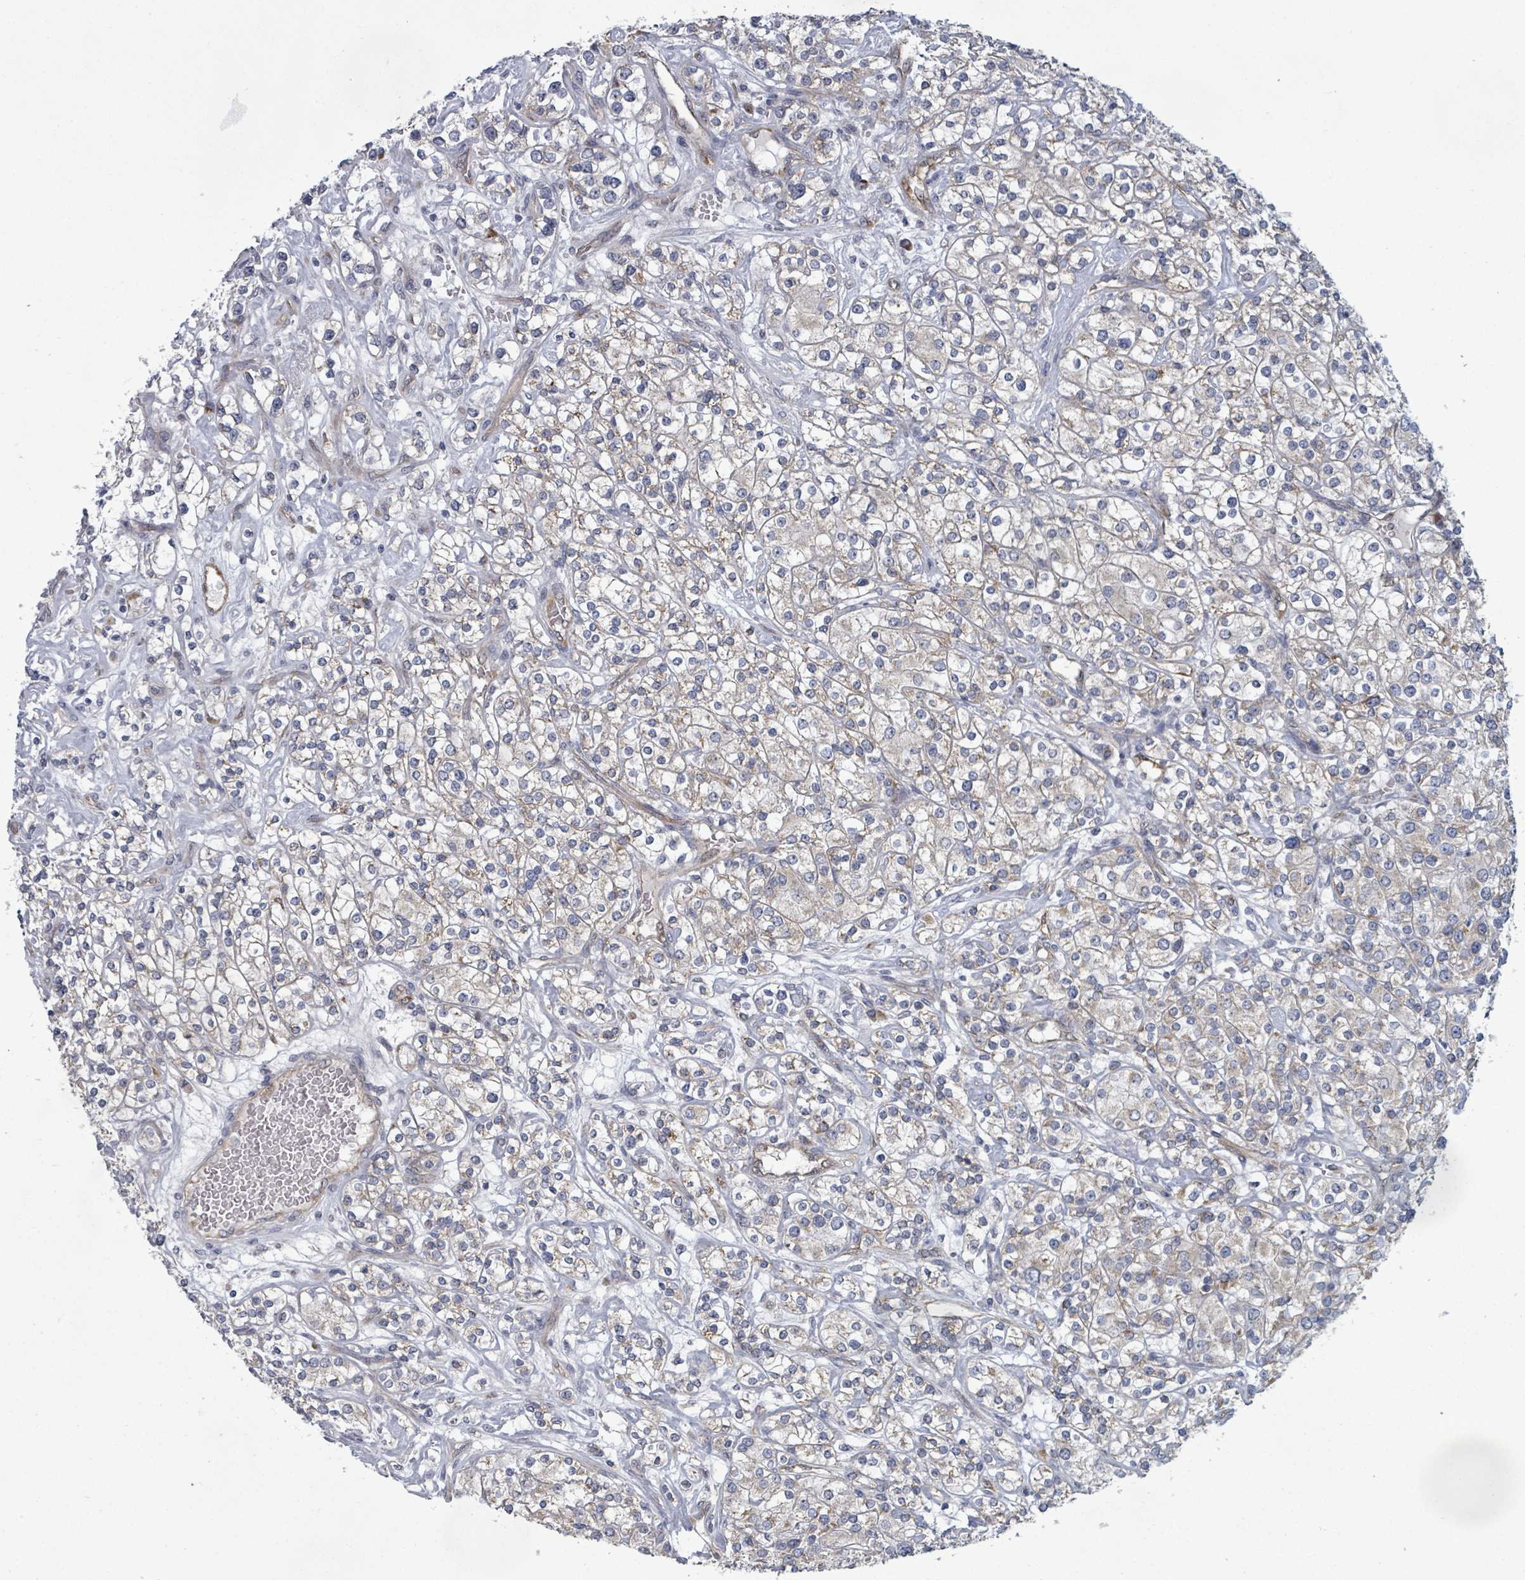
{"staining": {"intensity": "weak", "quantity": ">75%", "location": "cytoplasmic/membranous"}, "tissue": "renal cancer", "cell_type": "Tumor cells", "image_type": "cancer", "snomed": [{"axis": "morphology", "description": "Adenocarcinoma, NOS"}, {"axis": "topography", "description": "Kidney"}], "caption": "Immunohistochemistry image of human adenocarcinoma (renal) stained for a protein (brown), which shows low levels of weak cytoplasmic/membranous expression in about >75% of tumor cells.", "gene": "FKBP1A", "patient": {"sex": "male", "age": 77}}